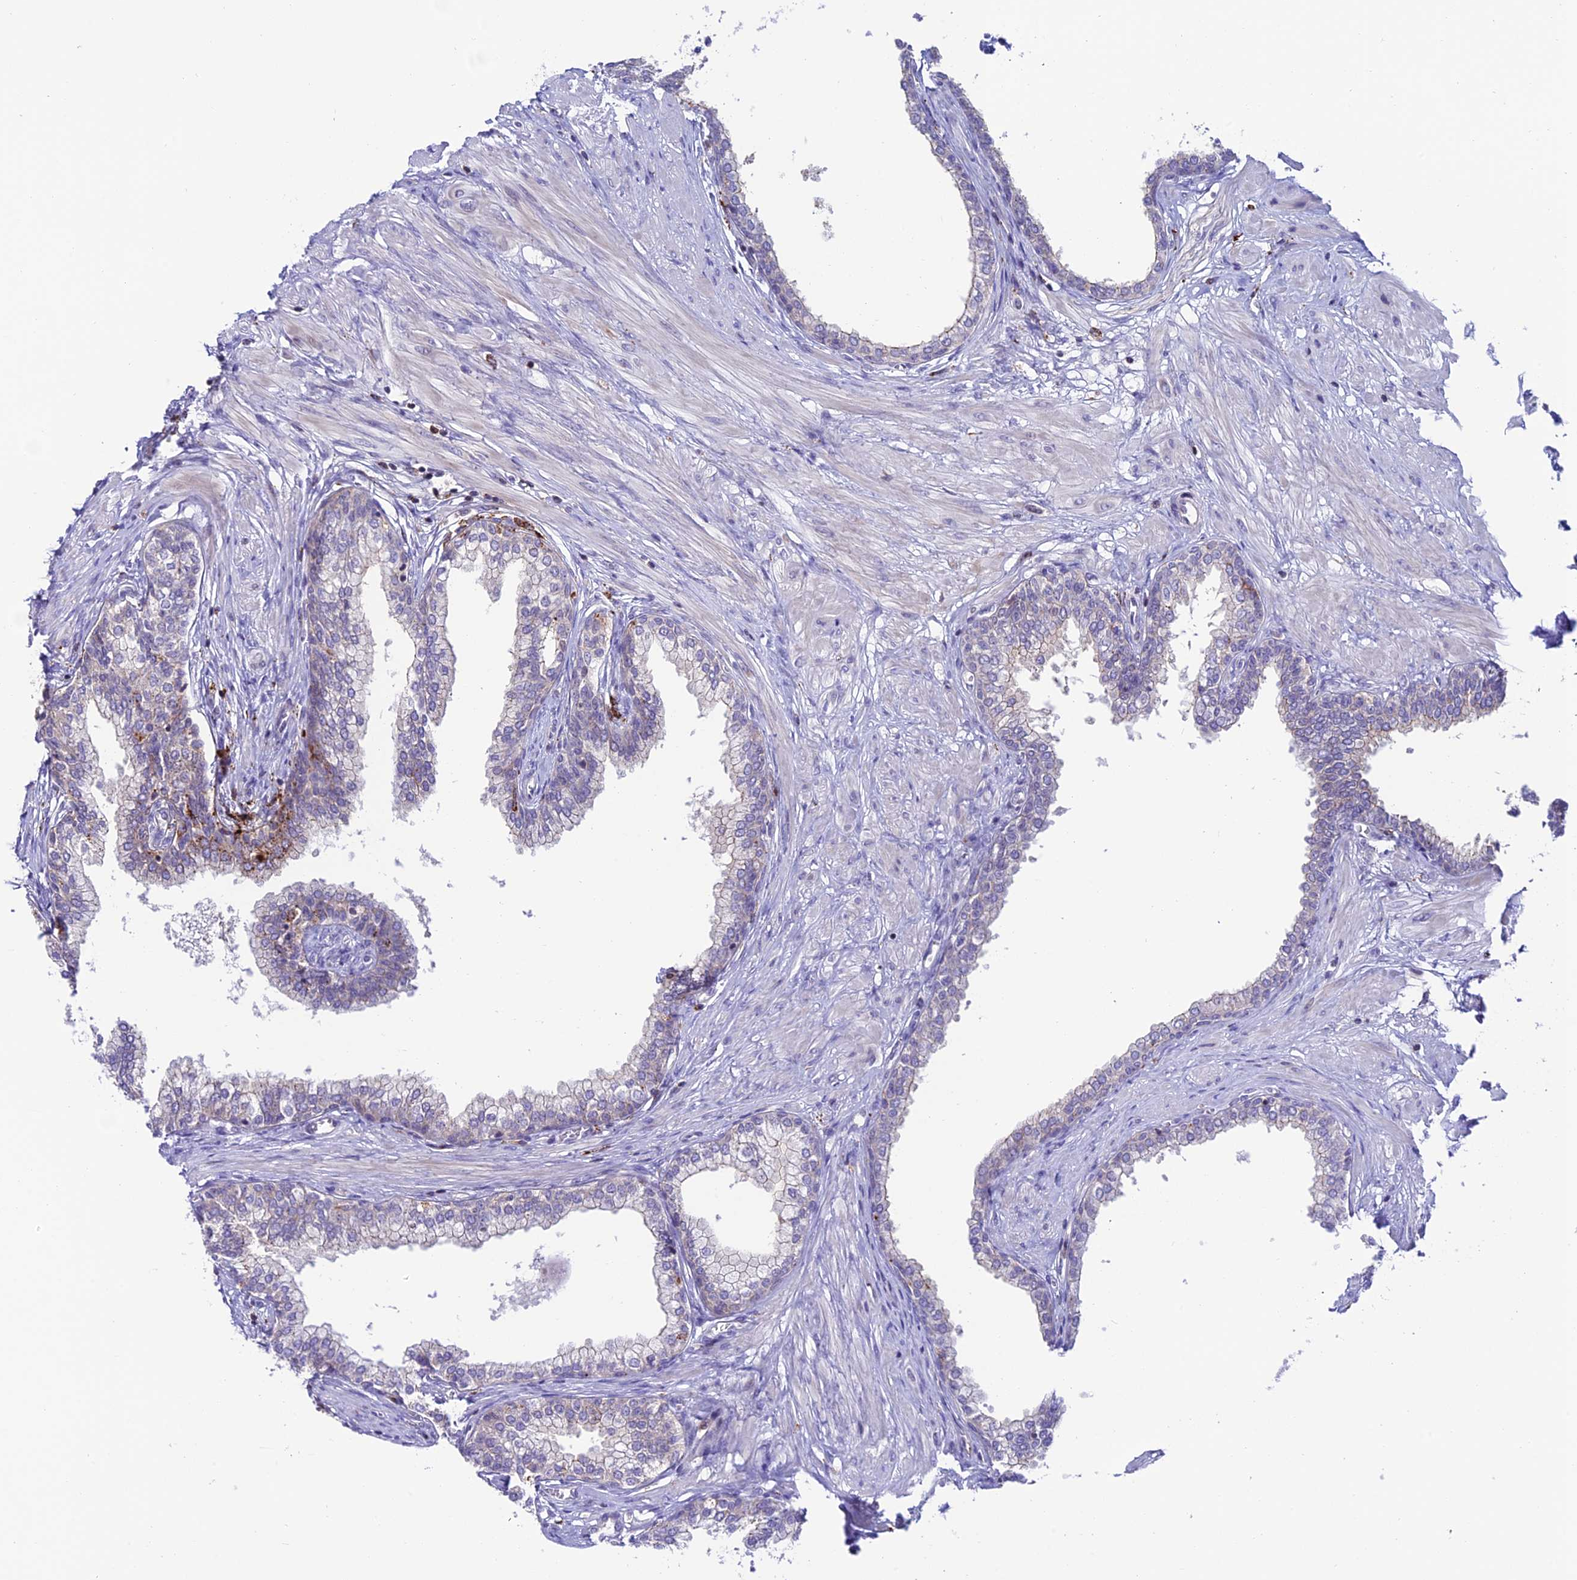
{"staining": {"intensity": "weak", "quantity": "<25%", "location": "cytoplasmic/membranous"}, "tissue": "prostate", "cell_type": "Glandular cells", "image_type": "normal", "snomed": [{"axis": "morphology", "description": "Normal tissue, NOS"}, {"axis": "morphology", "description": "Urothelial carcinoma, Low grade"}, {"axis": "topography", "description": "Urinary bladder"}, {"axis": "topography", "description": "Prostate"}], "caption": "IHC of benign human prostate exhibits no staining in glandular cells.", "gene": "ARHGEF18", "patient": {"sex": "male", "age": 60}}